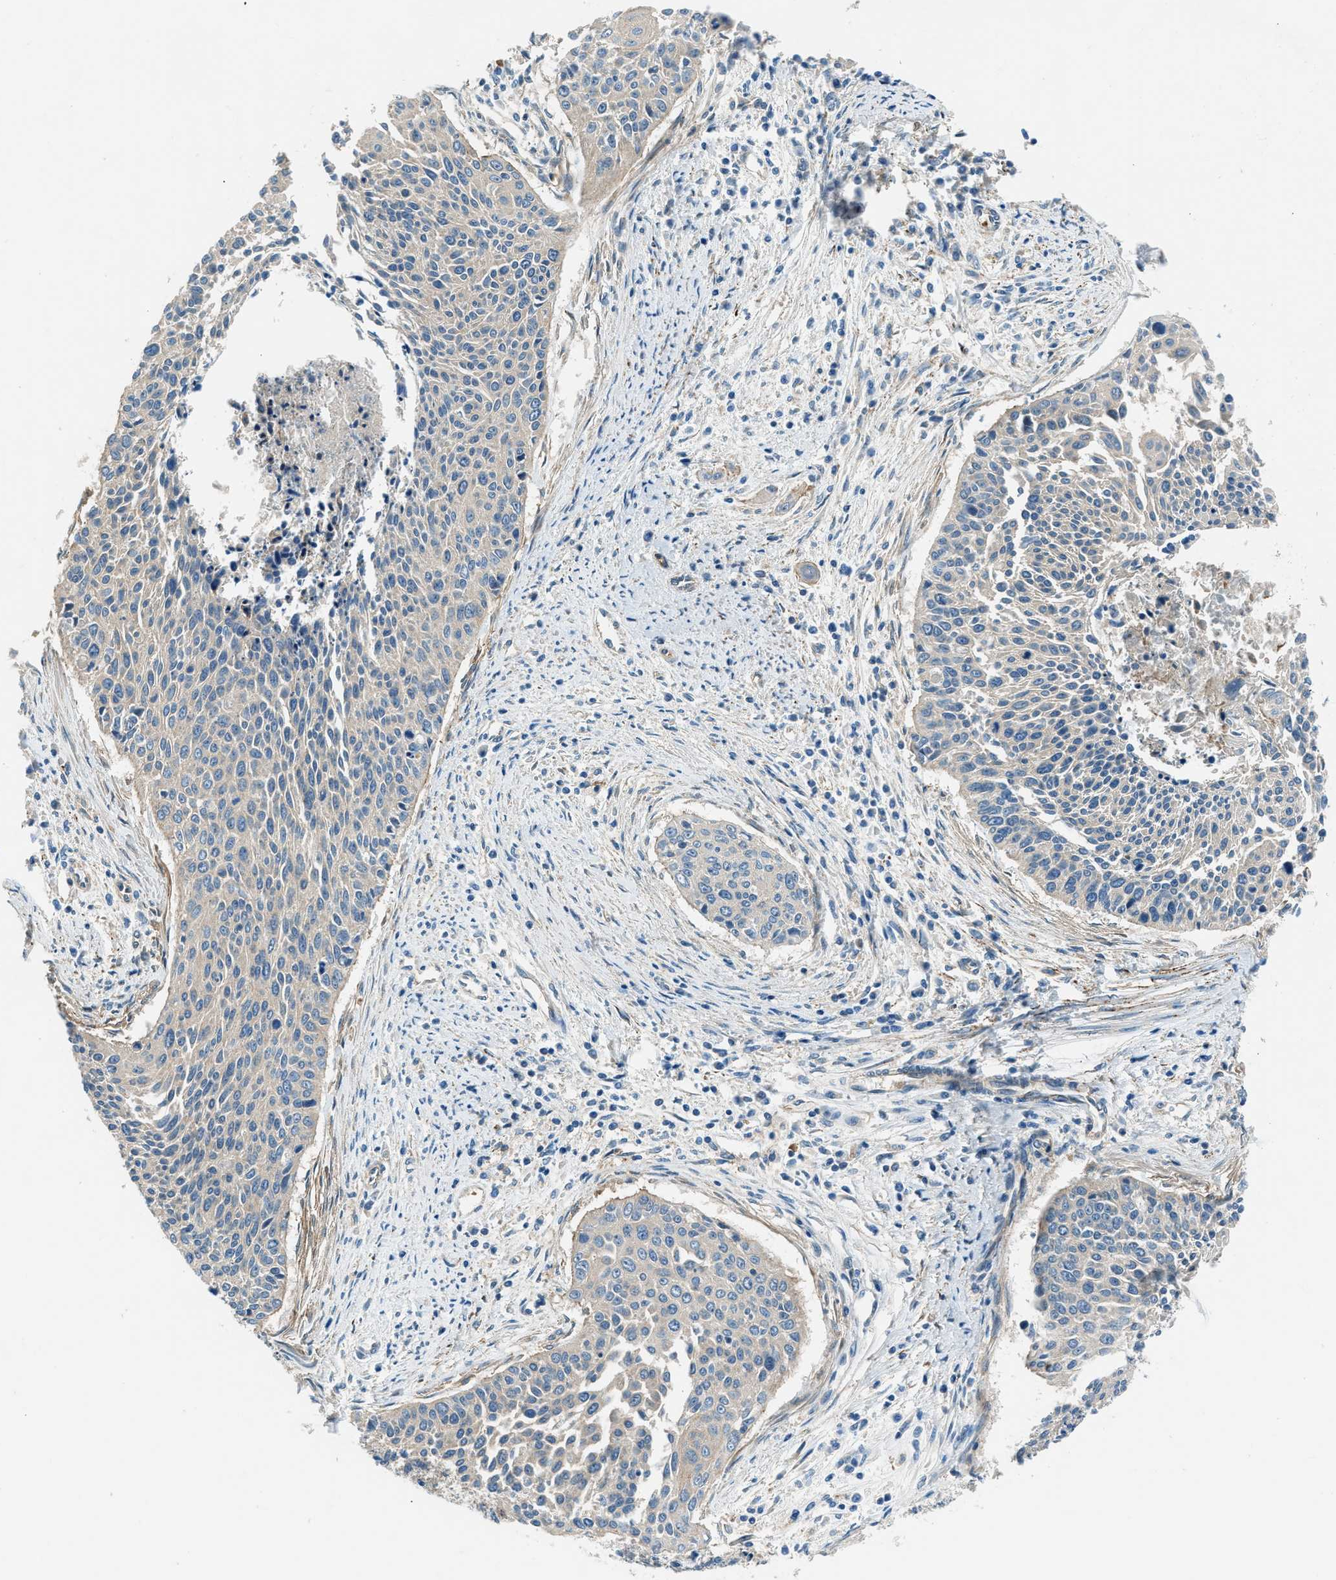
{"staining": {"intensity": "weak", "quantity": "25%-75%", "location": "cytoplasmic/membranous"}, "tissue": "cervical cancer", "cell_type": "Tumor cells", "image_type": "cancer", "snomed": [{"axis": "morphology", "description": "Squamous cell carcinoma, NOS"}, {"axis": "topography", "description": "Cervix"}], "caption": "Immunohistochemical staining of cervical cancer reveals low levels of weak cytoplasmic/membranous protein expression in about 25%-75% of tumor cells.", "gene": "SLC19A2", "patient": {"sex": "female", "age": 55}}